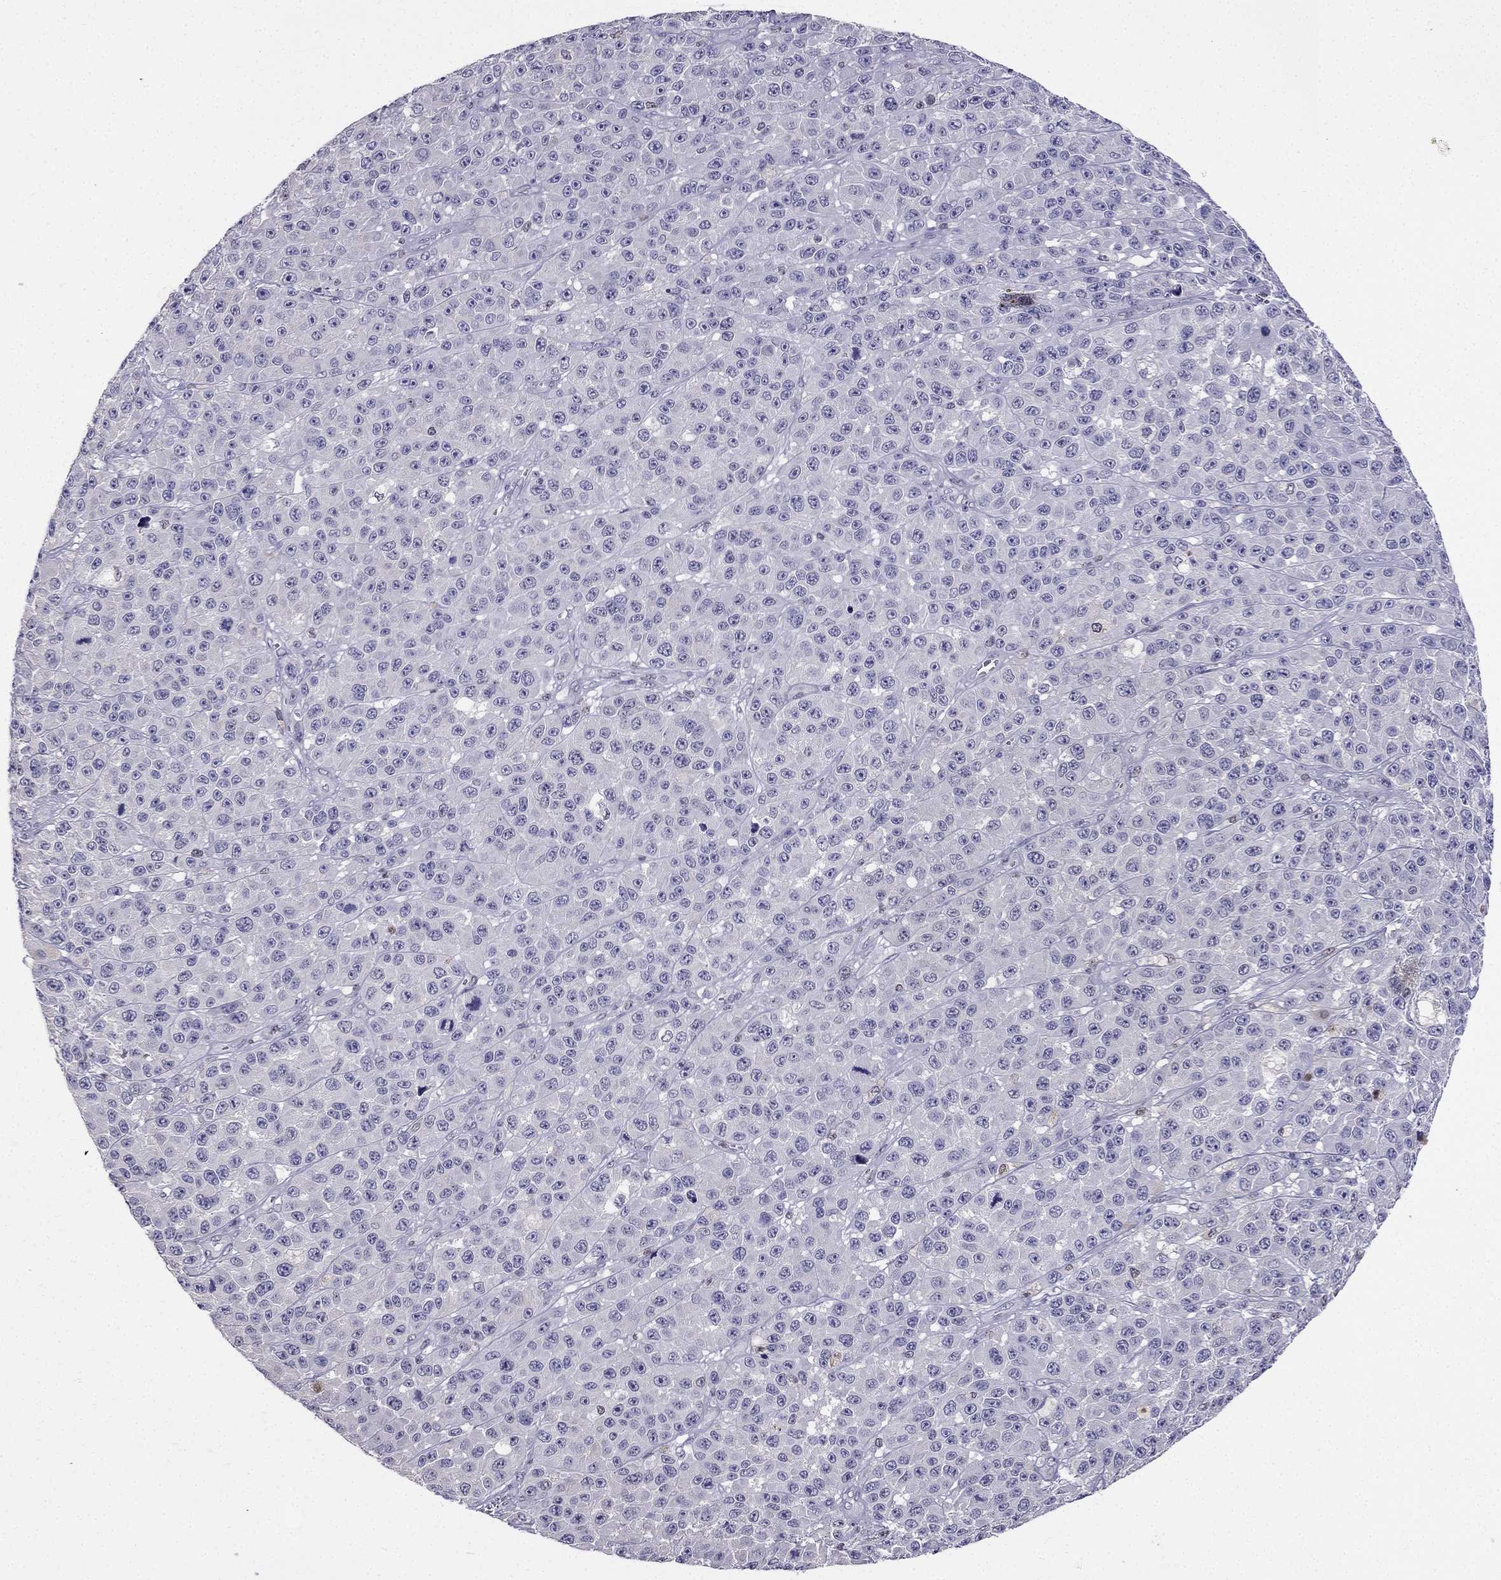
{"staining": {"intensity": "negative", "quantity": "none", "location": "none"}, "tissue": "melanoma", "cell_type": "Tumor cells", "image_type": "cancer", "snomed": [{"axis": "morphology", "description": "Malignant melanoma, NOS"}, {"axis": "topography", "description": "Skin"}], "caption": "High power microscopy image of an IHC micrograph of melanoma, revealing no significant staining in tumor cells.", "gene": "ARID3A", "patient": {"sex": "female", "age": 58}}